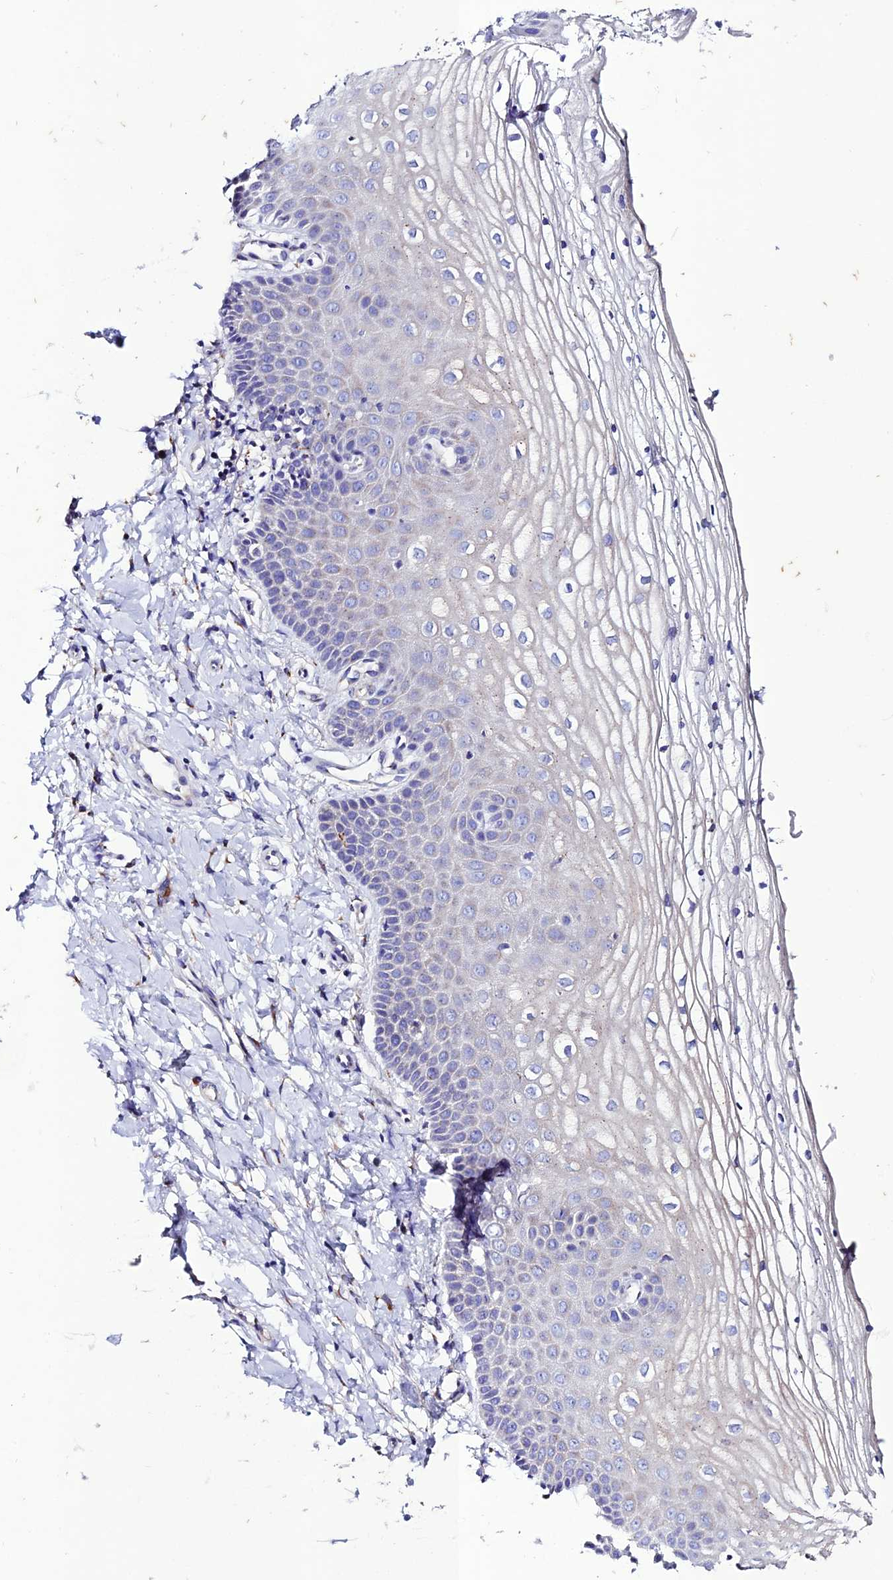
{"staining": {"intensity": "weak", "quantity": "<25%", "location": "cytoplasmic/membranous"}, "tissue": "vagina", "cell_type": "Squamous epithelial cells", "image_type": "normal", "snomed": [{"axis": "morphology", "description": "Normal tissue, NOS"}, {"axis": "topography", "description": "Vagina"}], "caption": "Immunohistochemistry (IHC) photomicrograph of unremarkable vagina: human vagina stained with DAB demonstrates no significant protein expression in squamous epithelial cells.", "gene": "OR51Q1", "patient": {"sex": "female", "age": 68}}